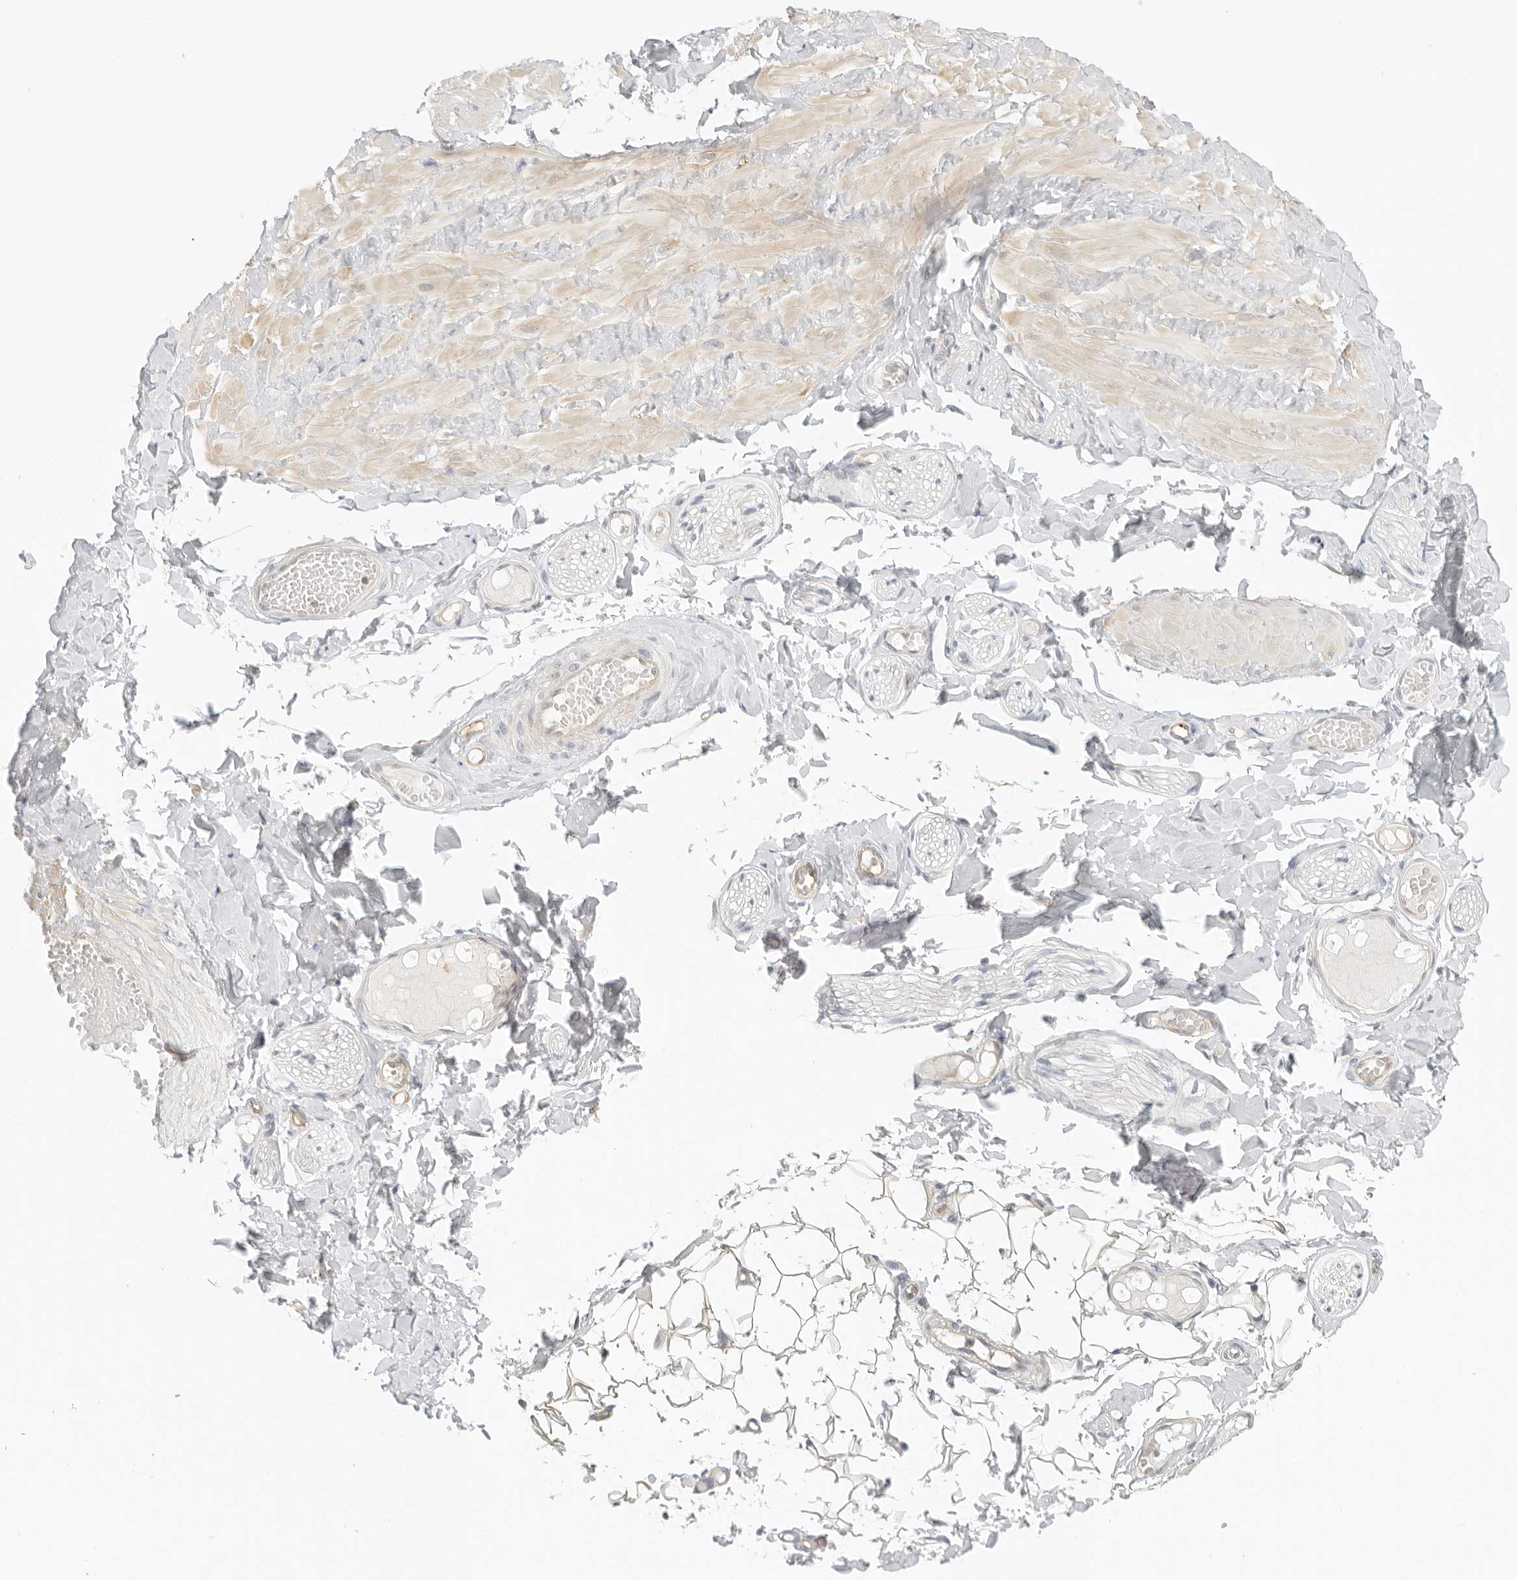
{"staining": {"intensity": "negative", "quantity": "none", "location": "none"}, "tissue": "adipose tissue", "cell_type": "Adipocytes", "image_type": "normal", "snomed": [{"axis": "morphology", "description": "Normal tissue, NOS"}, {"axis": "topography", "description": "Adipose tissue"}, {"axis": "topography", "description": "Vascular tissue"}, {"axis": "topography", "description": "Peripheral nerve tissue"}], "caption": "Adipose tissue was stained to show a protein in brown. There is no significant positivity in adipocytes. (DAB immunohistochemistry (IHC) visualized using brightfield microscopy, high magnification).", "gene": "OSCP1", "patient": {"sex": "male", "age": 25}}